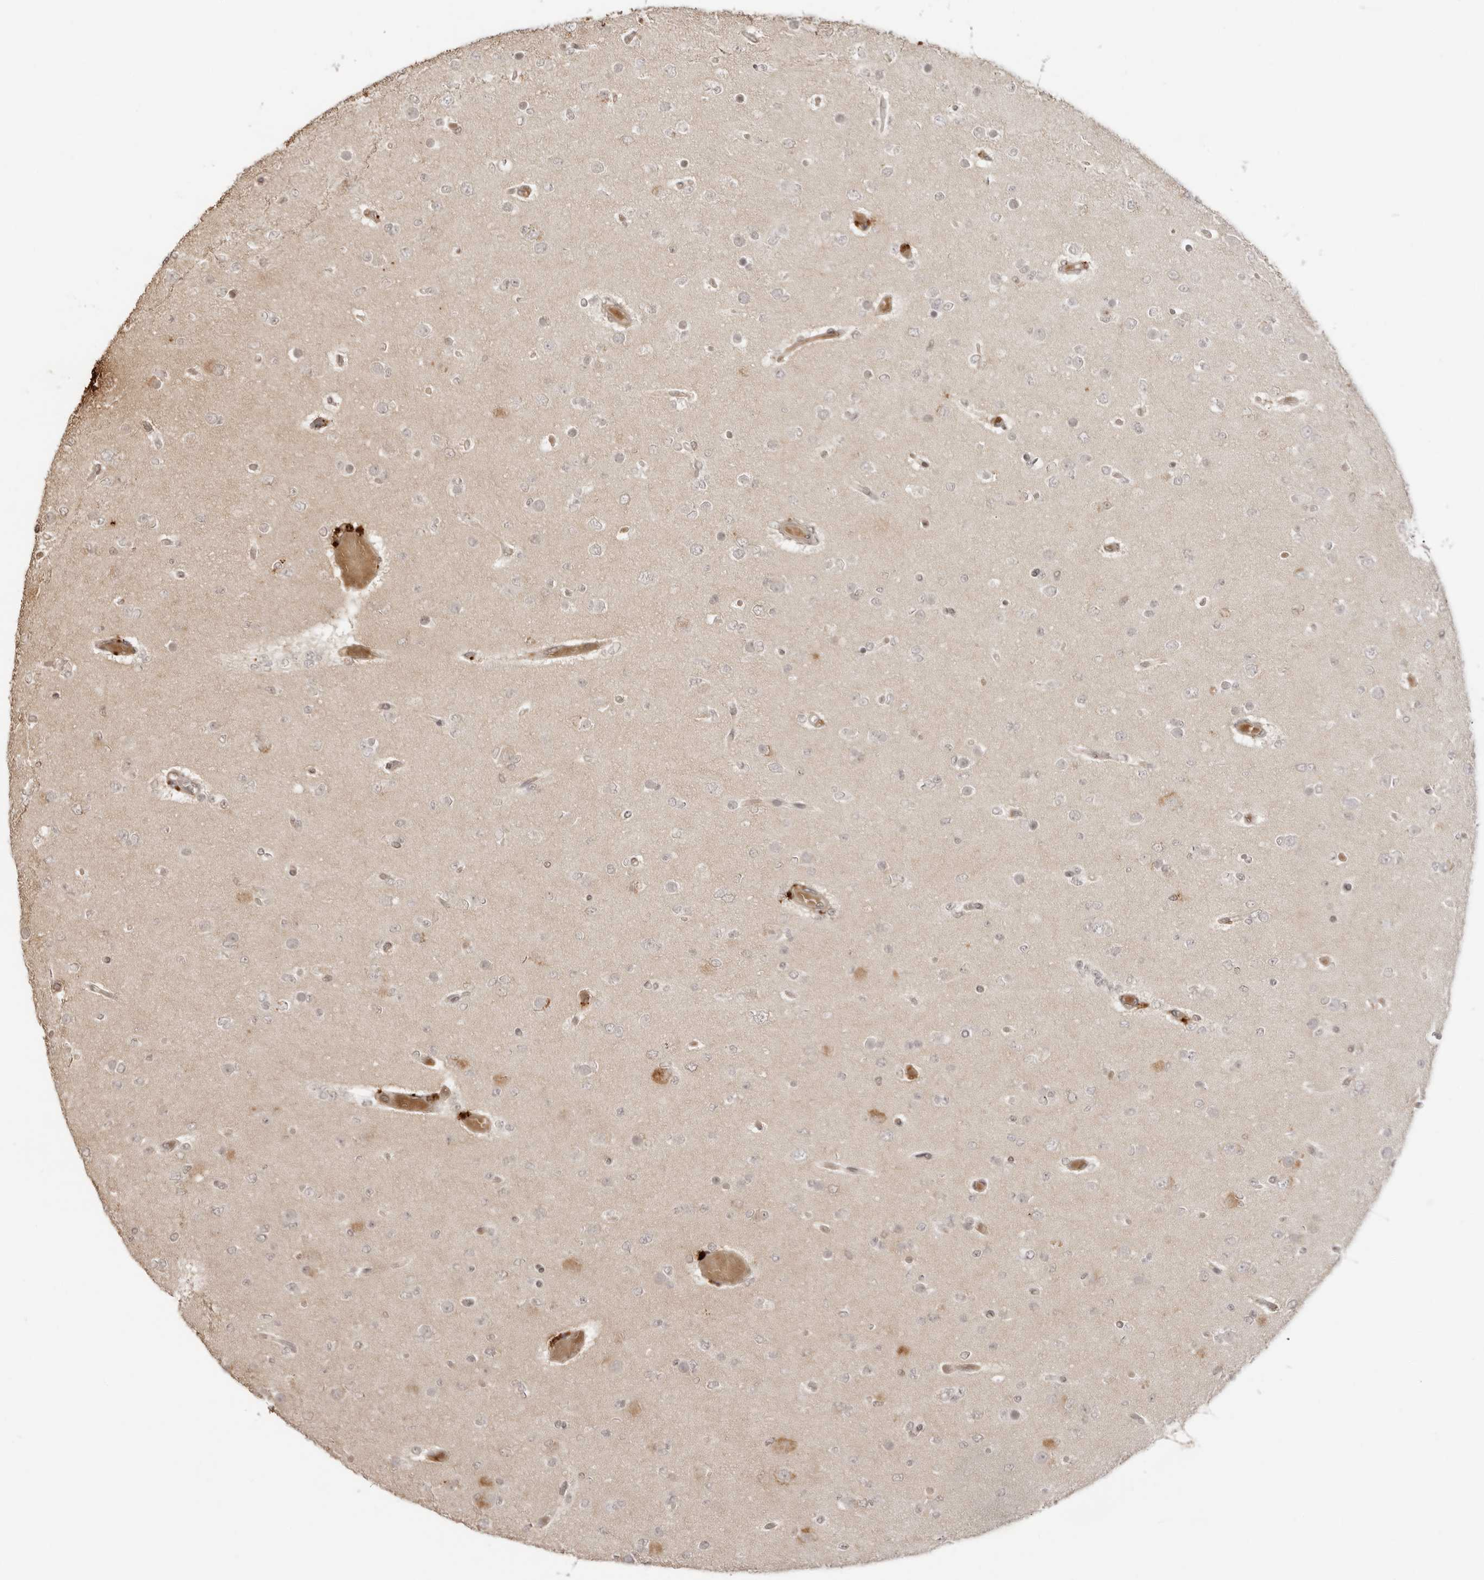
{"staining": {"intensity": "weak", "quantity": "<25%", "location": "nuclear"}, "tissue": "glioma", "cell_type": "Tumor cells", "image_type": "cancer", "snomed": [{"axis": "morphology", "description": "Glioma, malignant, Low grade"}, {"axis": "topography", "description": "Brain"}], "caption": "Protein analysis of malignant glioma (low-grade) displays no significant expression in tumor cells. (IHC, brightfield microscopy, high magnification).", "gene": "IKBKE", "patient": {"sex": "female", "age": 22}}